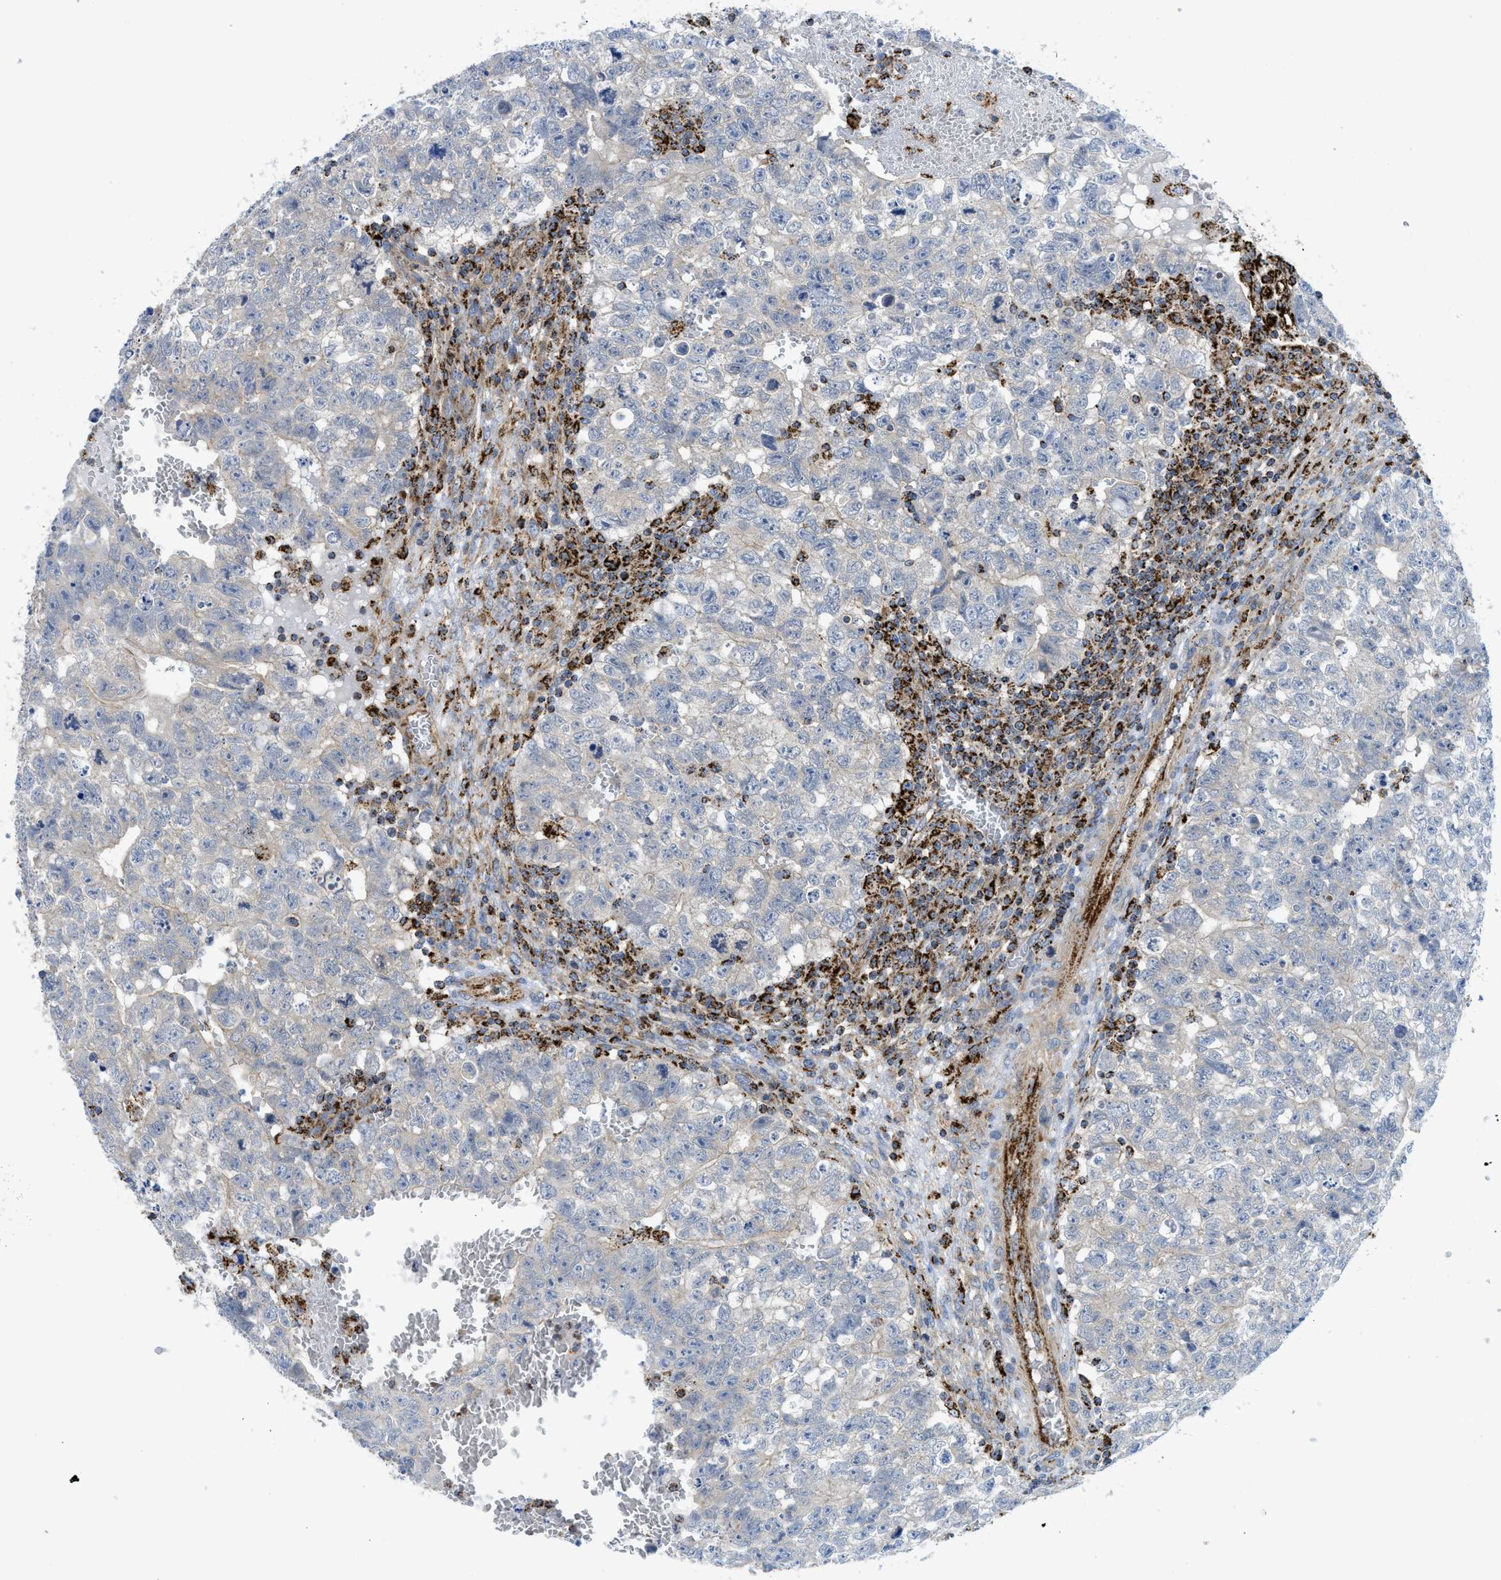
{"staining": {"intensity": "negative", "quantity": "none", "location": "none"}, "tissue": "testis cancer", "cell_type": "Tumor cells", "image_type": "cancer", "snomed": [{"axis": "morphology", "description": "Seminoma, NOS"}, {"axis": "morphology", "description": "Carcinoma, Embryonal, NOS"}, {"axis": "topography", "description": "Testis"}], "caption": "Immunohistochemical staining of testis seminoma demonstrates no significant expression in tumor cells. (Stains: DAB (3,3'-diaminobenzidine) IHC with hematoxylin counter stain, Microscopy: brightfield microscopy at high magnification).", "gene": "SQOR", "patient": {"sex": "male", "age": 38}}